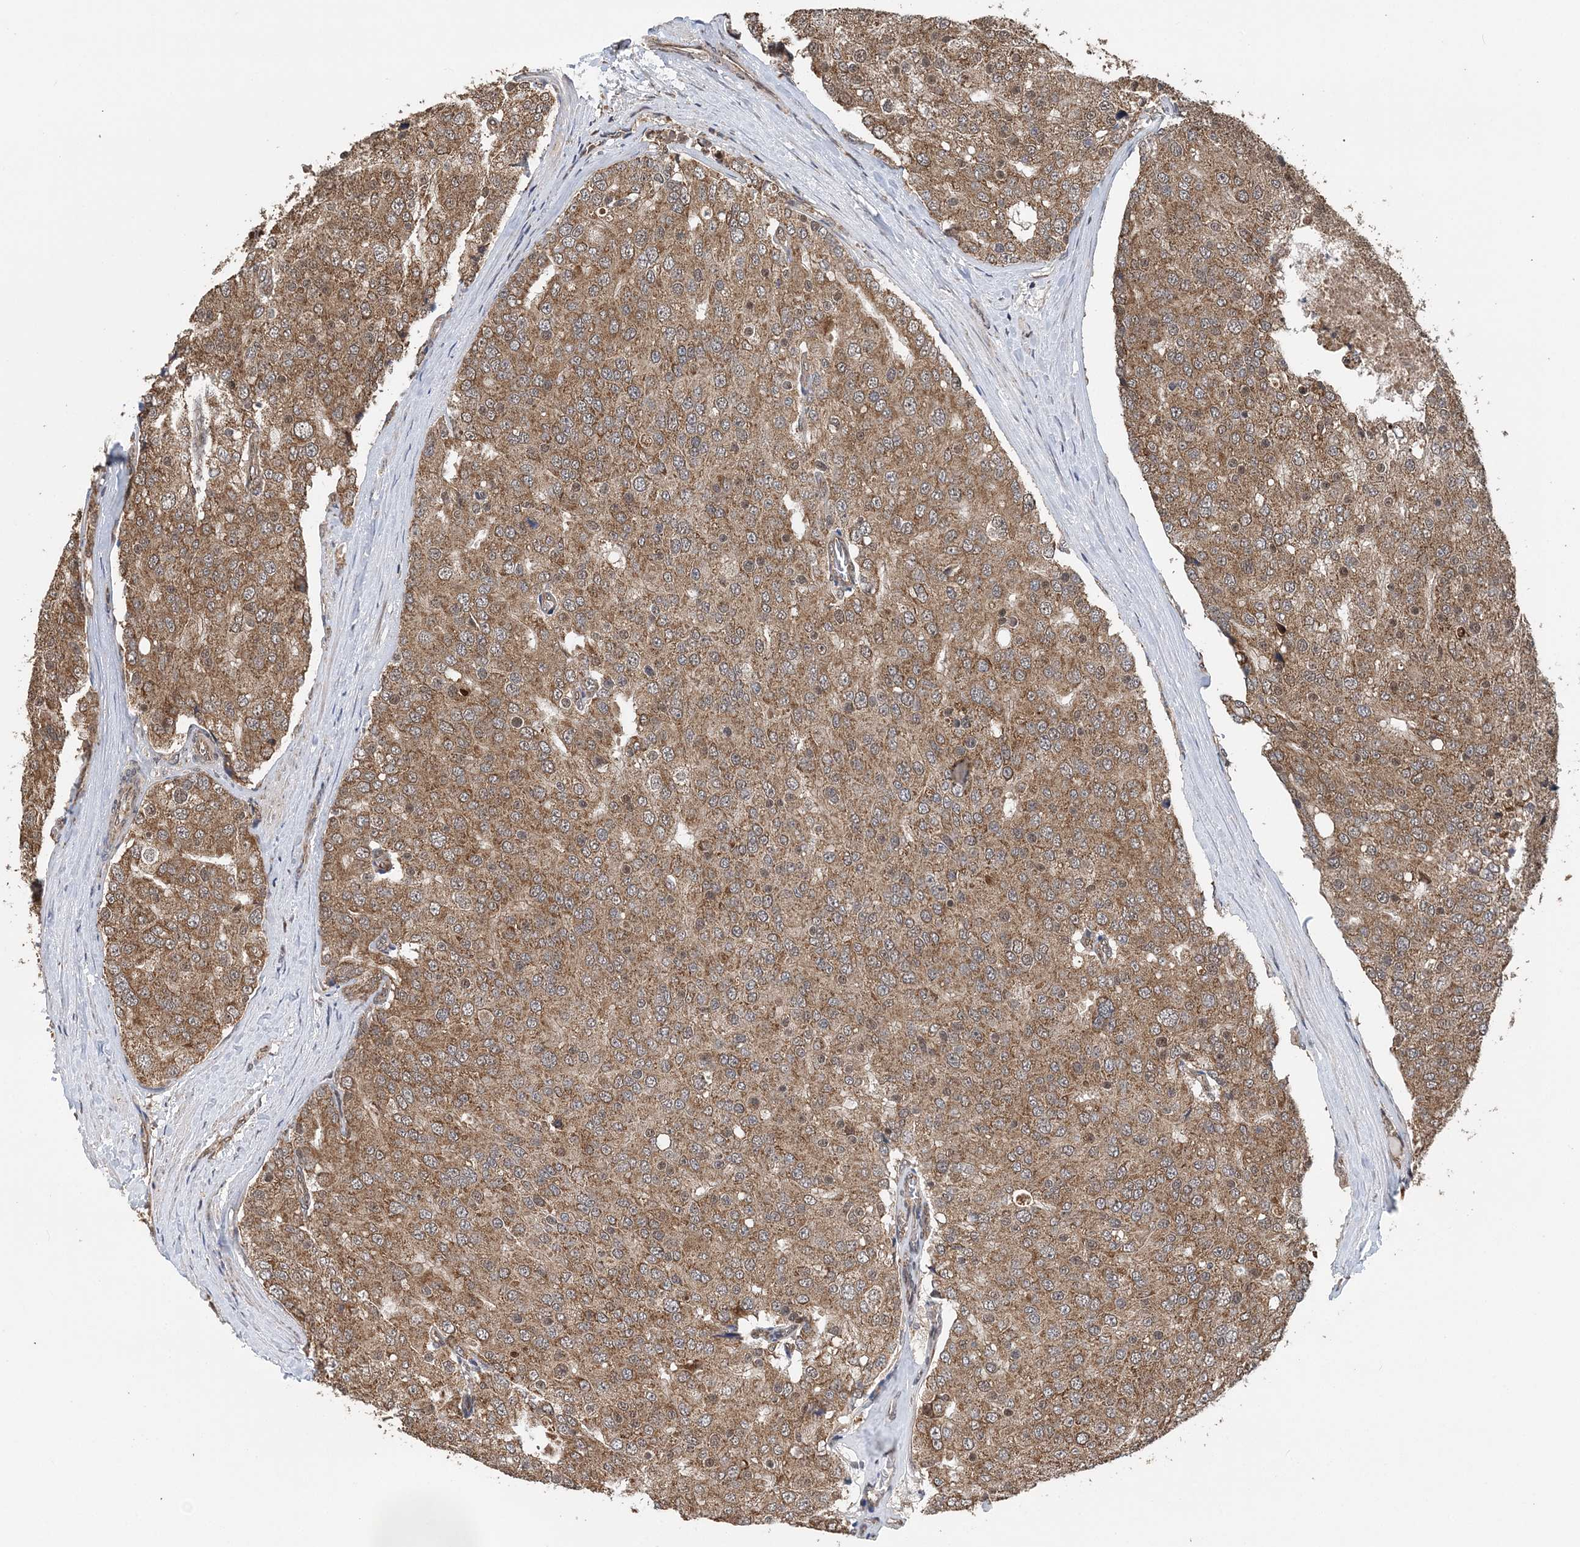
{"staining": {"intensity": "moderate", "quantity": ">75%", "location": "cytoplasmic/membranous"}, "tissue": "prostate cancer", "cell_type": "Tumor cells", "image_type": "cancer", "snomed": [{"axis": "morphology", "description": "Adenocarcinoma, High grade"}, {"axis": "topography", "description": "Prostate"}], "caption": "A photomicrograph of human prostate high-grade adenocarcinoma stained for a protein demonstrates moderate cytoplasmic/membranous brown staining in tumor cells.", "gene": "PCBP1", "patient": {"sex": "male", "age": 50}}